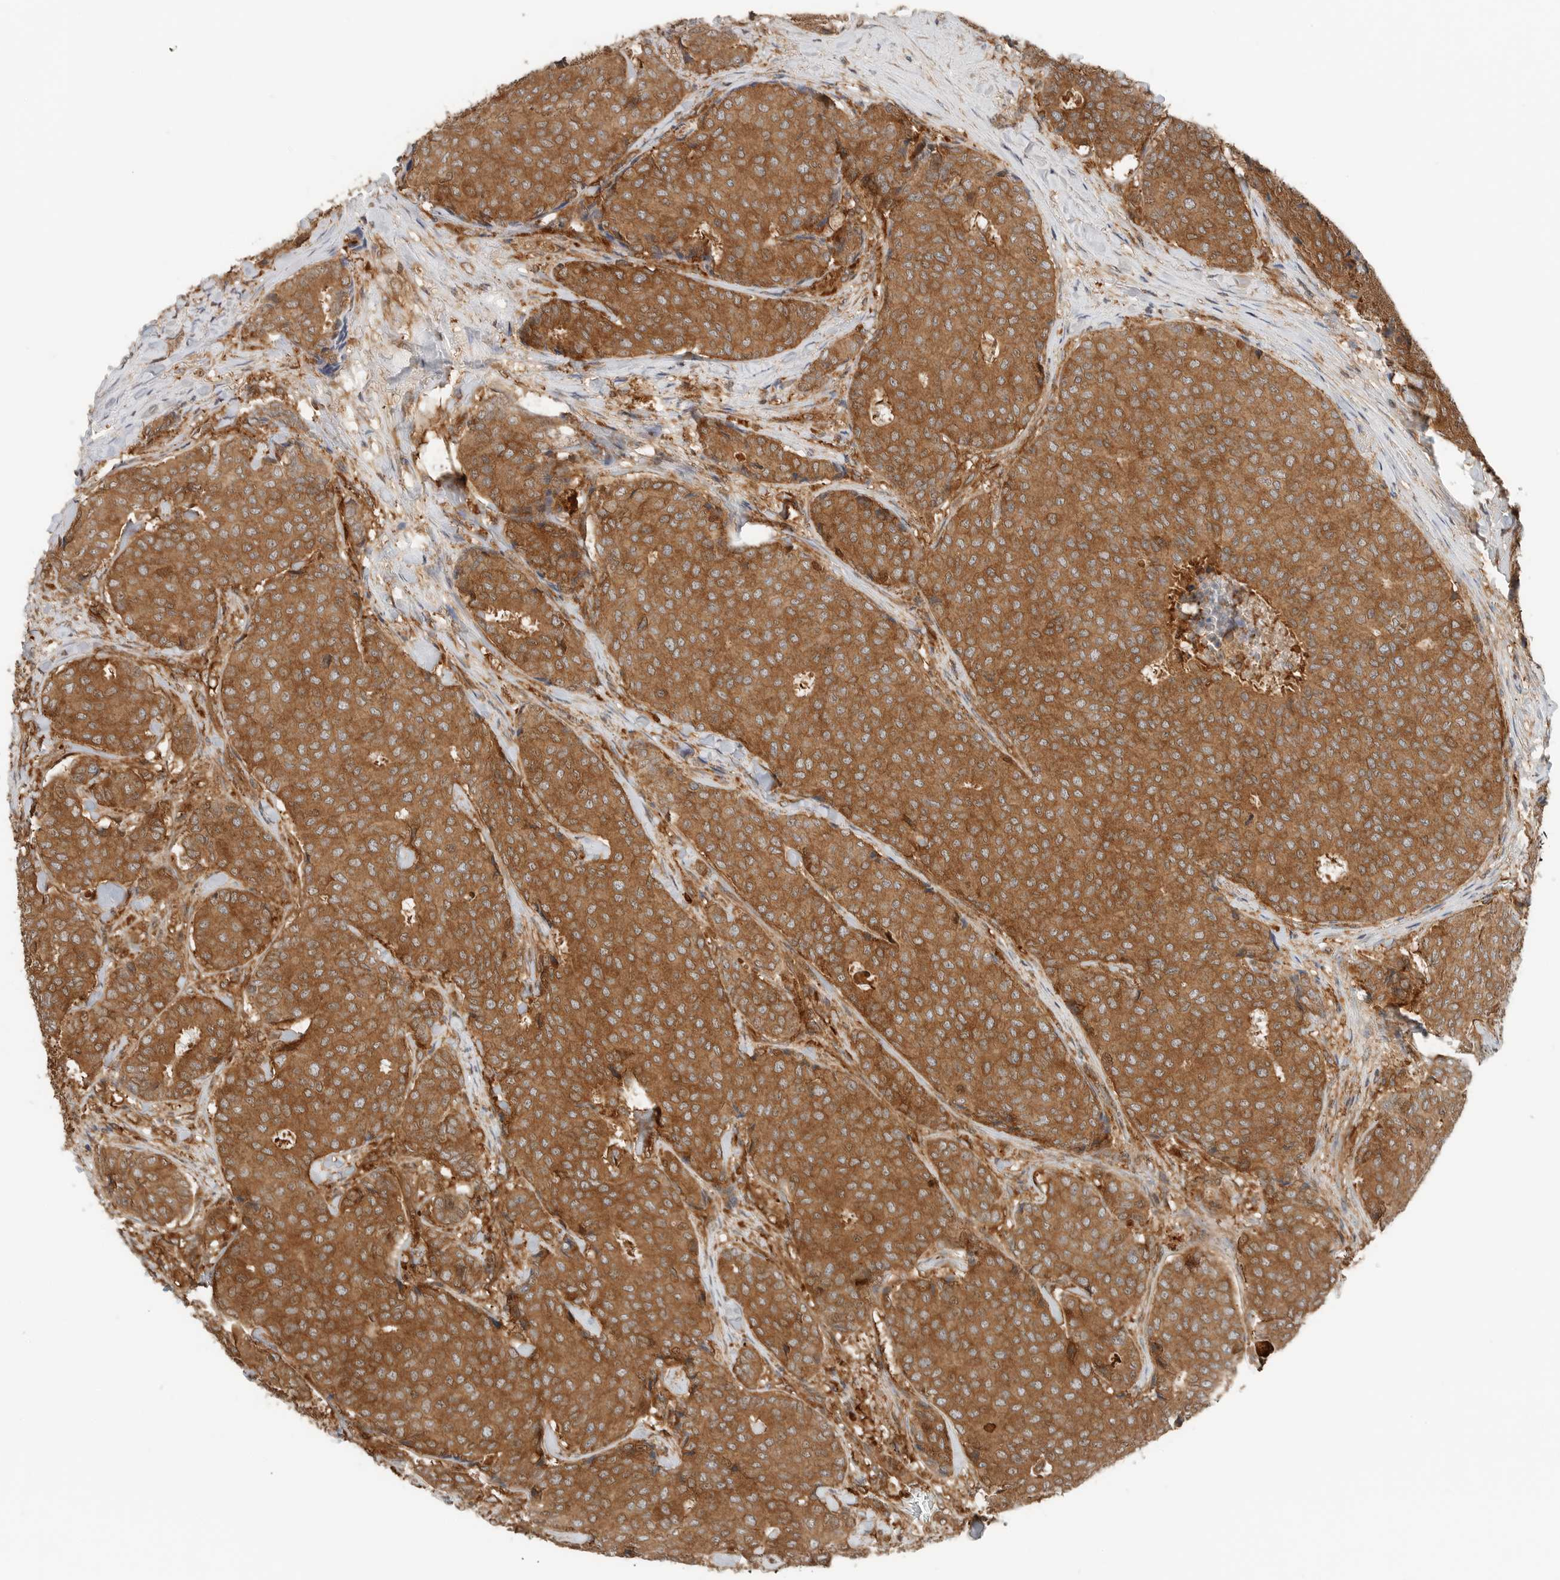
{"staining": {"intensity": "moderate", "quantity": ">75%", "location": "cytoplasmic/membranous"}, "tissue": "breast cancer", "cell_type": "Tumor cells", "image_type": "cancer", "snomed": [{"axis": "morphology", "description": "Duct carcinoma"}, {"axis": "topography", "description": "Breast"}], "caption": "Moderate cytoplasmic/membranous staining is seen in approximately >75% of tumor cells in breast cancer (invasive ductal carcinoma). The protein of interest is stained brown, and the nuclei are stained in blue (DAB IHC with brightfield microscopy, high magnification).", "gene": "XPNPEP1", "patient": {"sex": "female", "age": 75}}